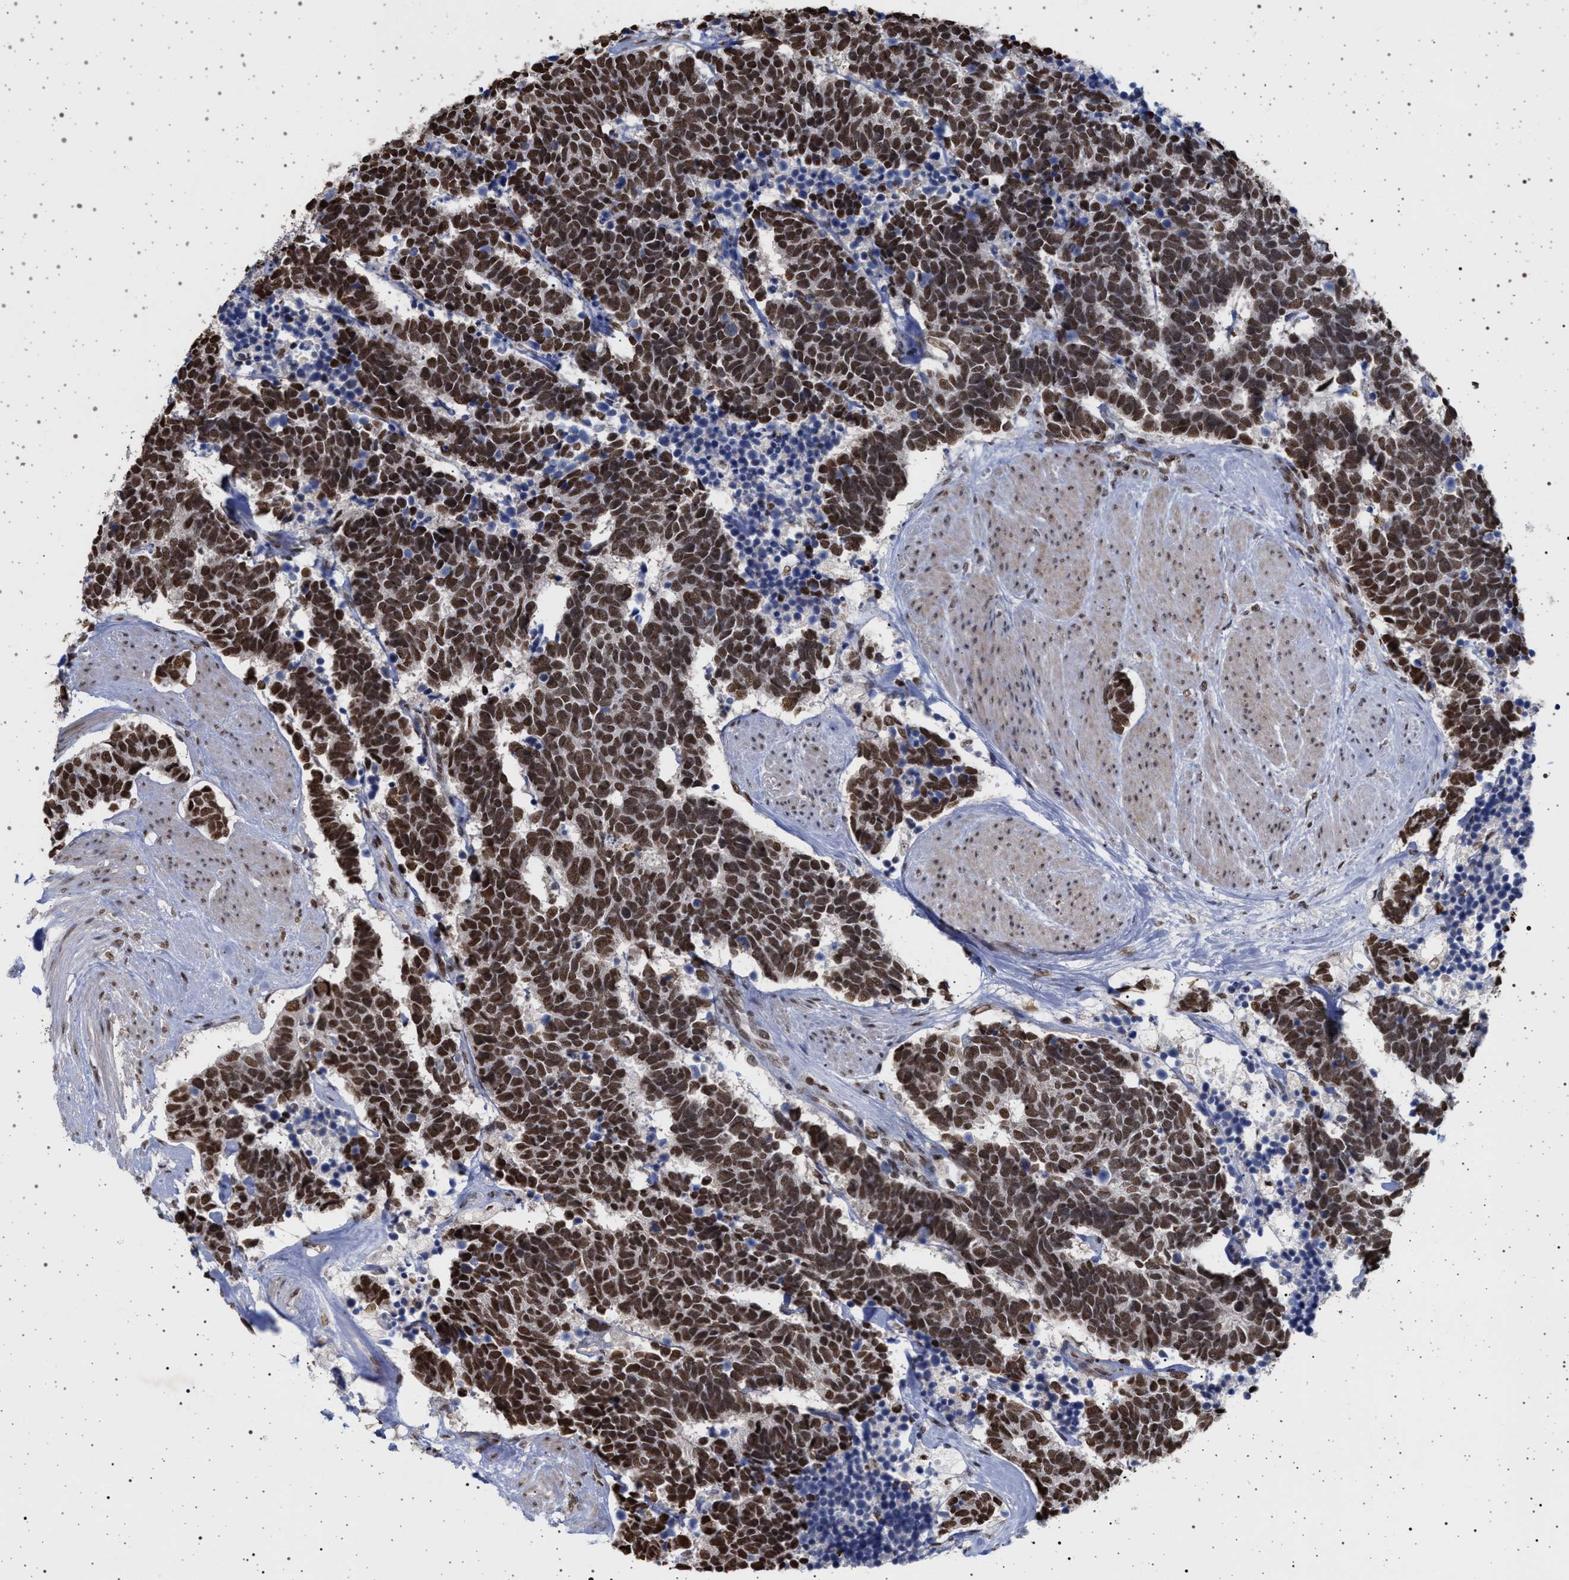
{"staining": {"intensity": "strong", "quantity": ">75%", "location": "nuclear"}, "tissue": "carcinoid", "cell_type": "Tumor cells", "image_type": "cancer", "snomed": [{"axis": "morphology", "description": "Carcinoma, NOS"}, {"axis": "morphology", "description": "Carcinoid, malignant, NOS"}, {"axis": "topography", "description": "Urinary bladder"}], "caption": "Carcinoid stained with immunohistochemistry (IHC) exhibits strong nuclear positivity in about >75% of tumor cells.", "gene": "PHF12", "patient": {"sex": "male", "age": 57}}